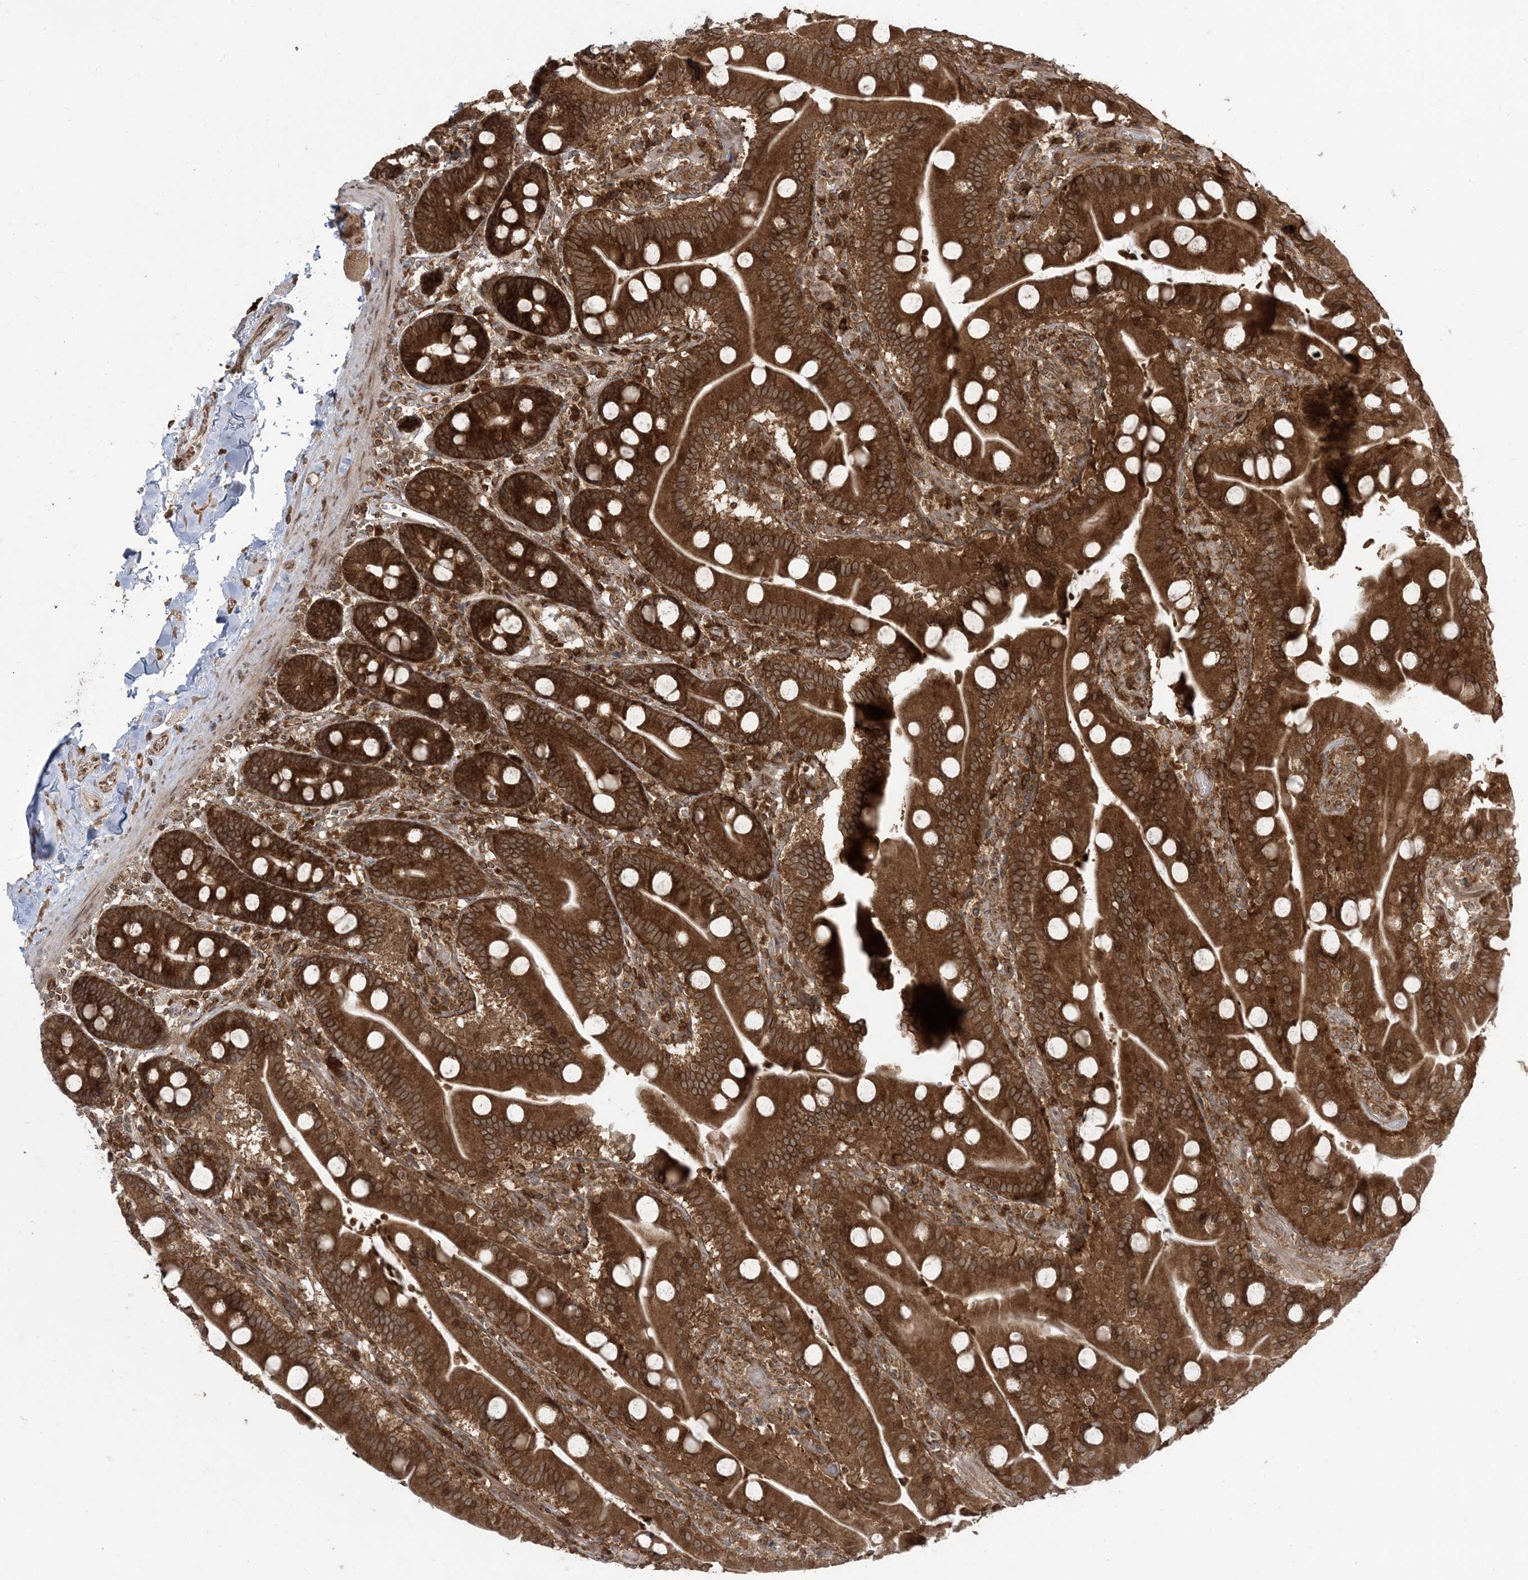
{"staining": {"intensity": "strong", "quantity": ">75%", "location": "cytoplasmic/membranous"}, "tissue": "duodenum", "cell_type": "Glandular cells", "image_type": "normal", "snomed": [{"axis": "morphology", "description": "Normal tissue, NOS"}, {"axis": "topography", "description": "Duodenum"}], "caption": "Immunohistochemical staining of unremarkable duodenum exhibits high levels of strong cytoplasmic/membranous staining in about >75% of glandular cells.", "gene": "DDX19B", "patient": {"sex": "male", "age": 55}}